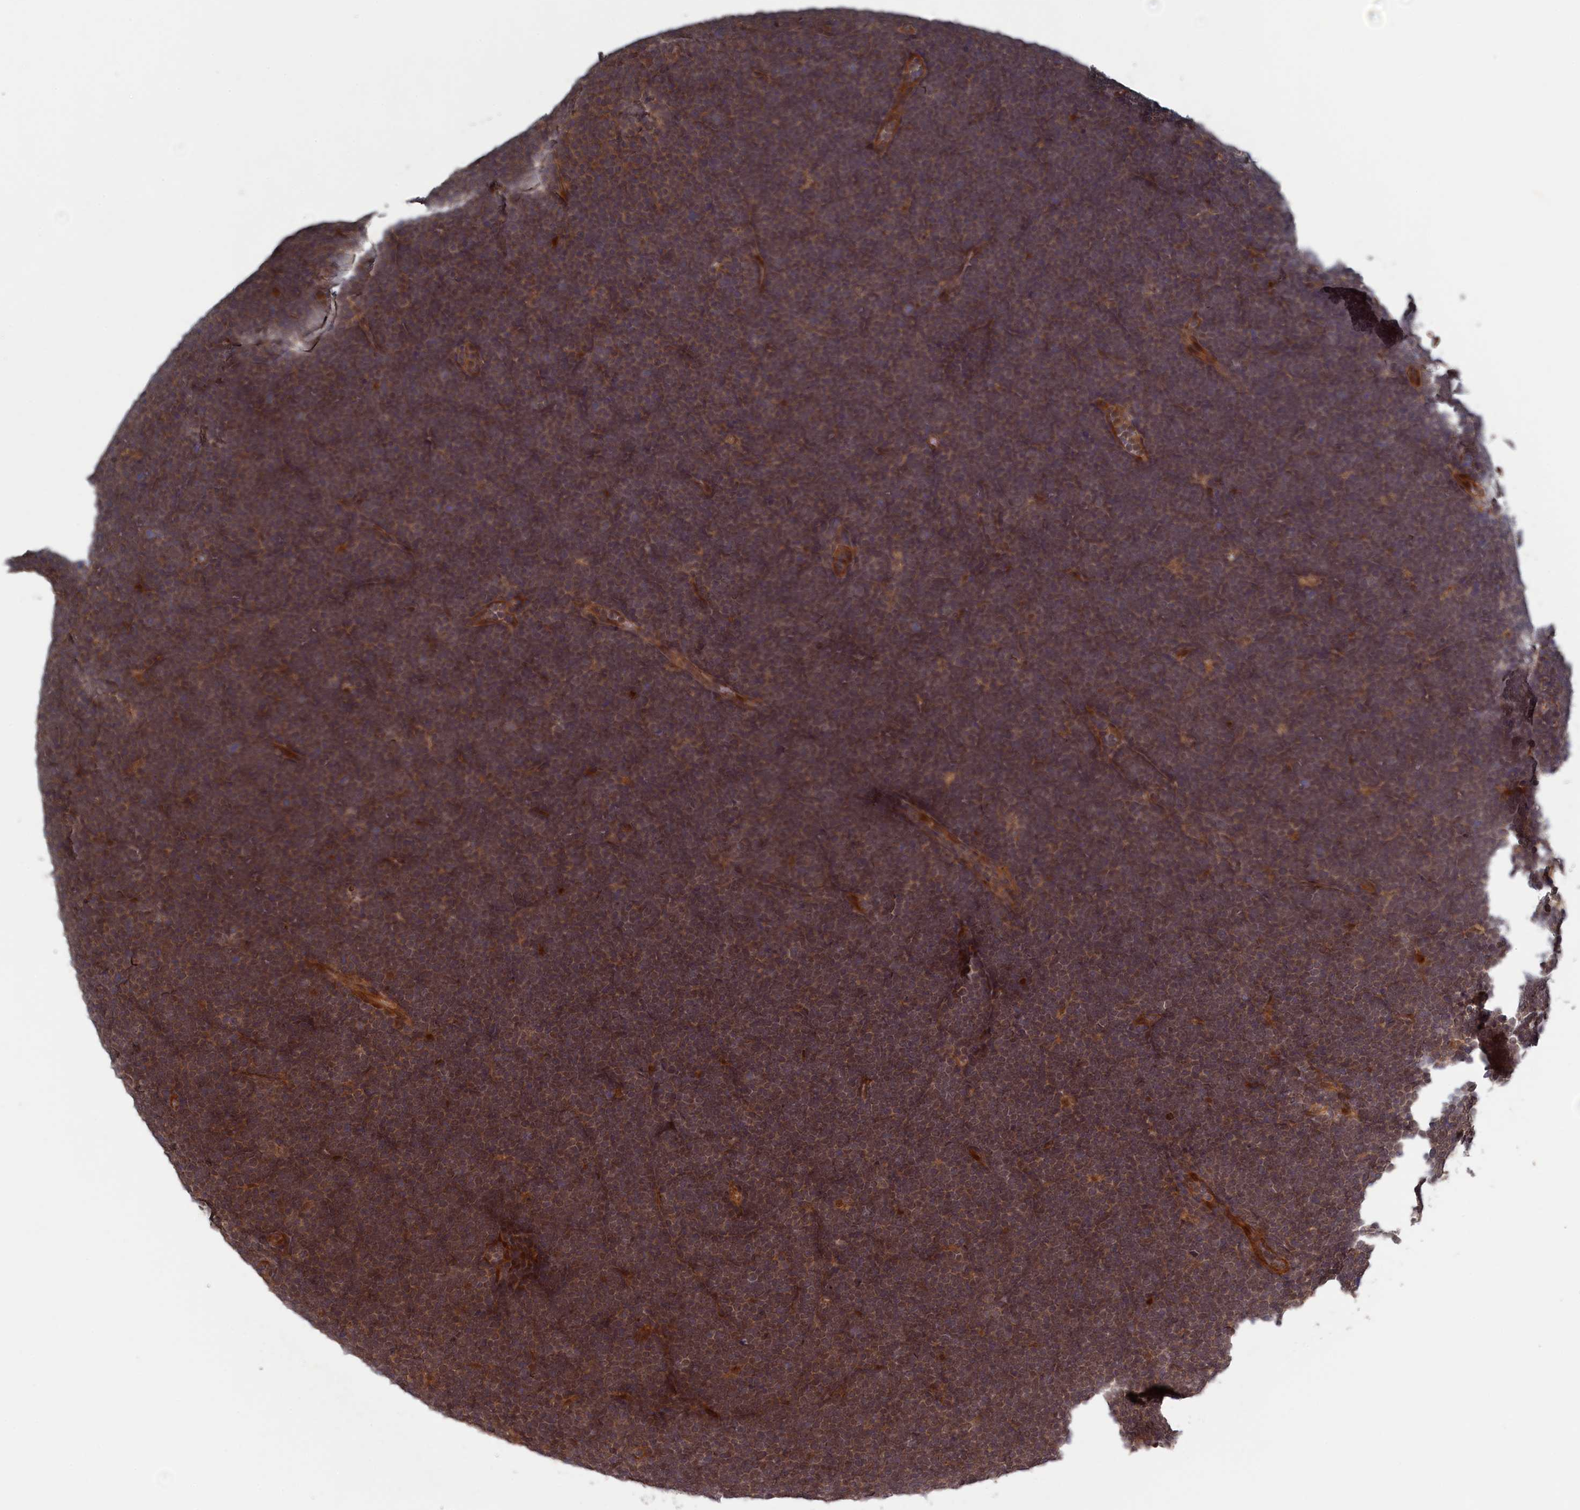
{"staining": {"intensity": "moderate", "quantity": ">75%", "location": "cytoplasmic/membranous,nuclear"}, "tissue": "lymphoma", "cell_type": "Tumor cells", "image_type": "cancer", "snomed": [{"axis": "morphology", "description": "Malignant lymphoma, non-Hodgkin's type, High grade"}, {"axis": "topography", "description": "Lymph node"}], "caption": "This is a micrograph of immunohistochemistry (IHC) staining of malignant lymphoma, non-Hodgkin's type (high-grade), which shows moderate staining in the cytoplasmic/membranous and nuclear of tumor cells.", "gene": "ELOVL6", "patient": {"sex": "male", "age": 13}}